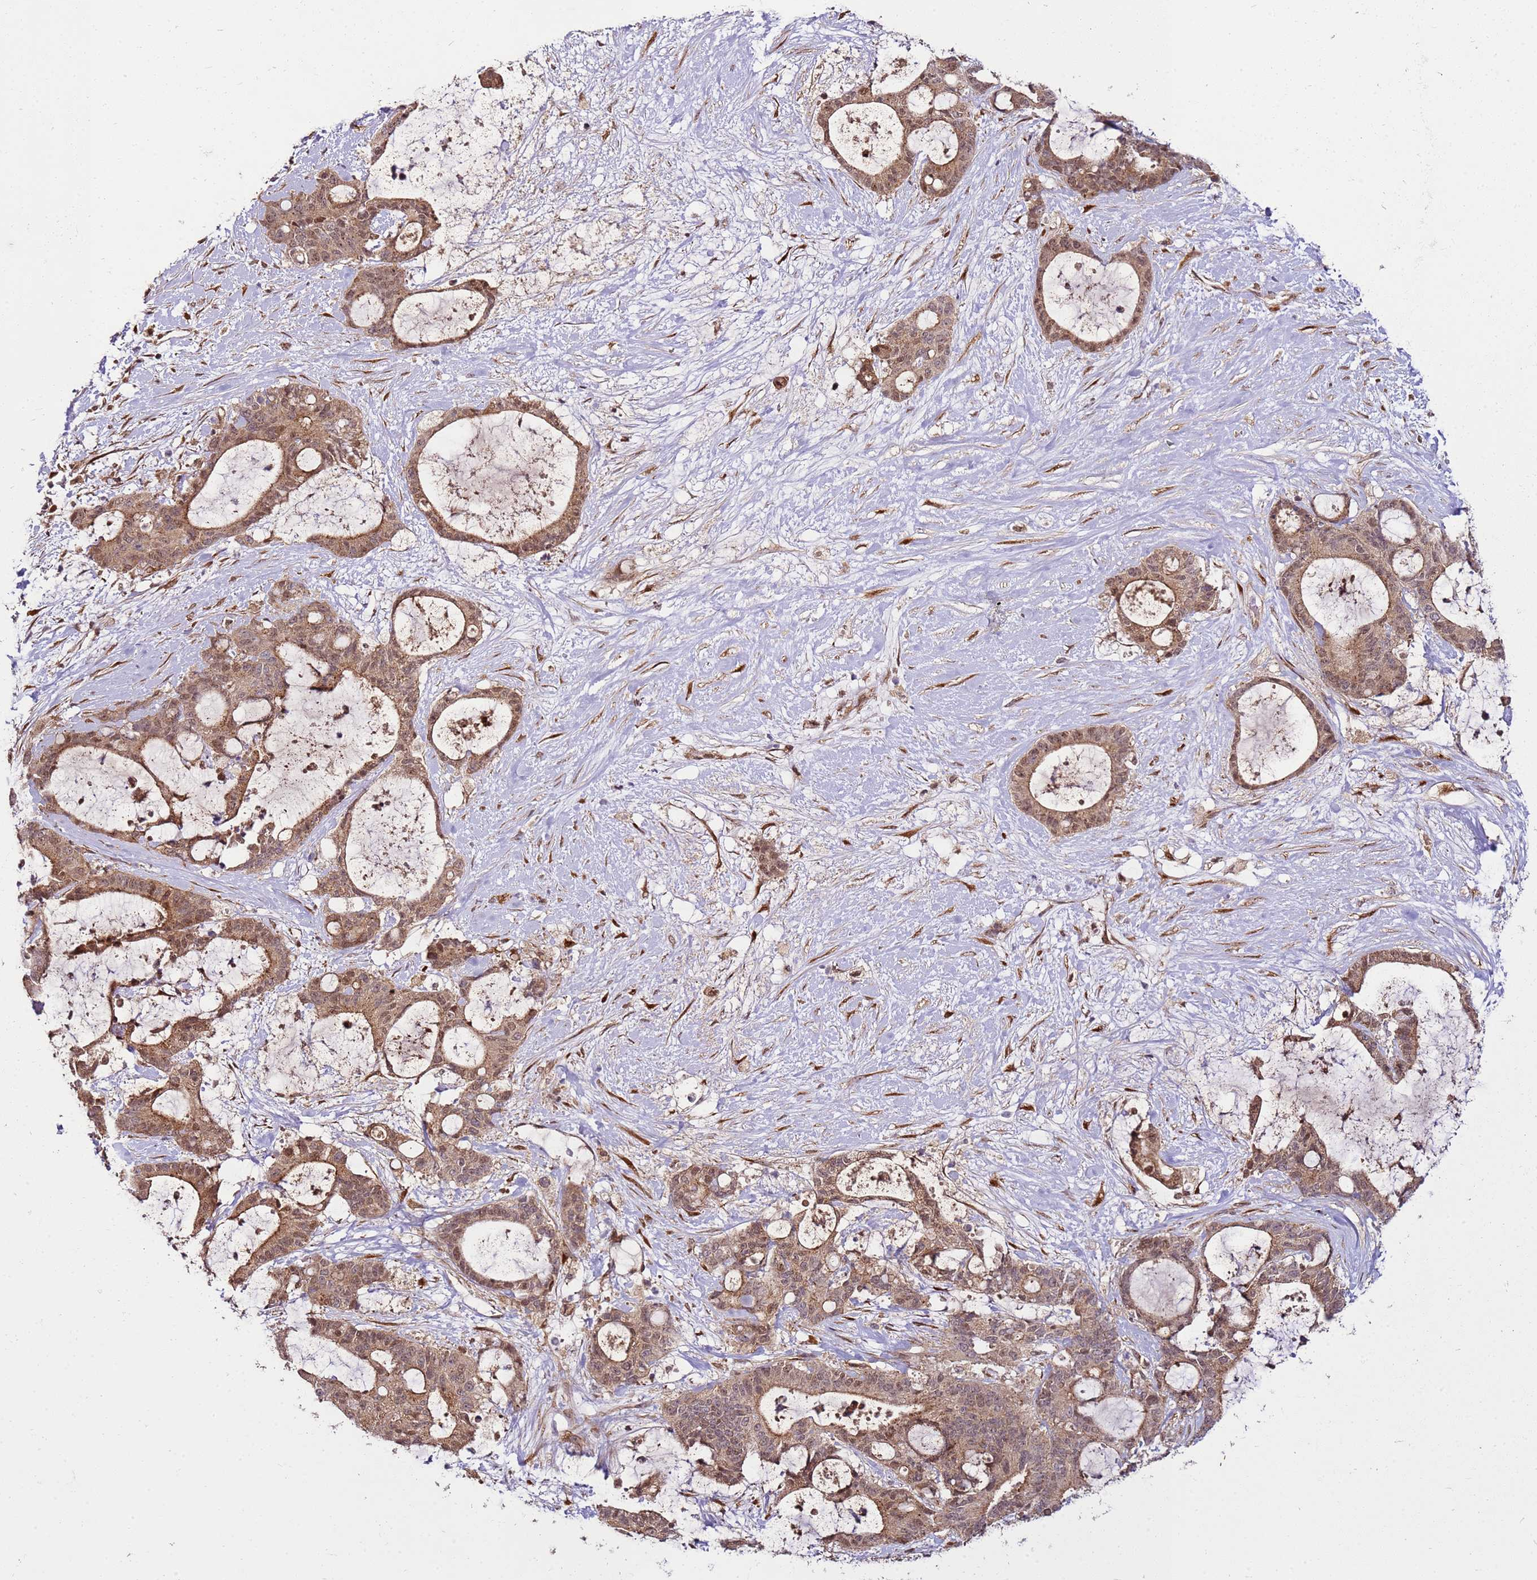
{"staining": {"intensity": "moderate", "quantity": ">75%", "location": "cytoplasmic/membranous"}, "tissue": "liver cancer", "cell_type": "Tumor cells", "image_type": "cancer", "snomed": [{"axis": "morphology", "description": "Normal tissue, NOS"}, {"axis": "morphology", "description": "Cholangiocarcinoma"}, {"axis": "topography", "description": "Liver"}, {"axis": "topography", "description": "Peripheral nerve tissue"}], "caption": "Immunohistochemistry (IHC) (DAB) staining of human cholangiocarcinoma (liver) exhibits moderate cytoplasmic/membranous protein positivity in about >75% of tumor cells. The staining is performed using DAB (3,3'-diaminobenzidine) brown chromogen to label protein expression. The nuclei are counter-stained blue using hematoxylin.", "gene": "RASA3", "patient": {"sex": "female", "age": 73}}